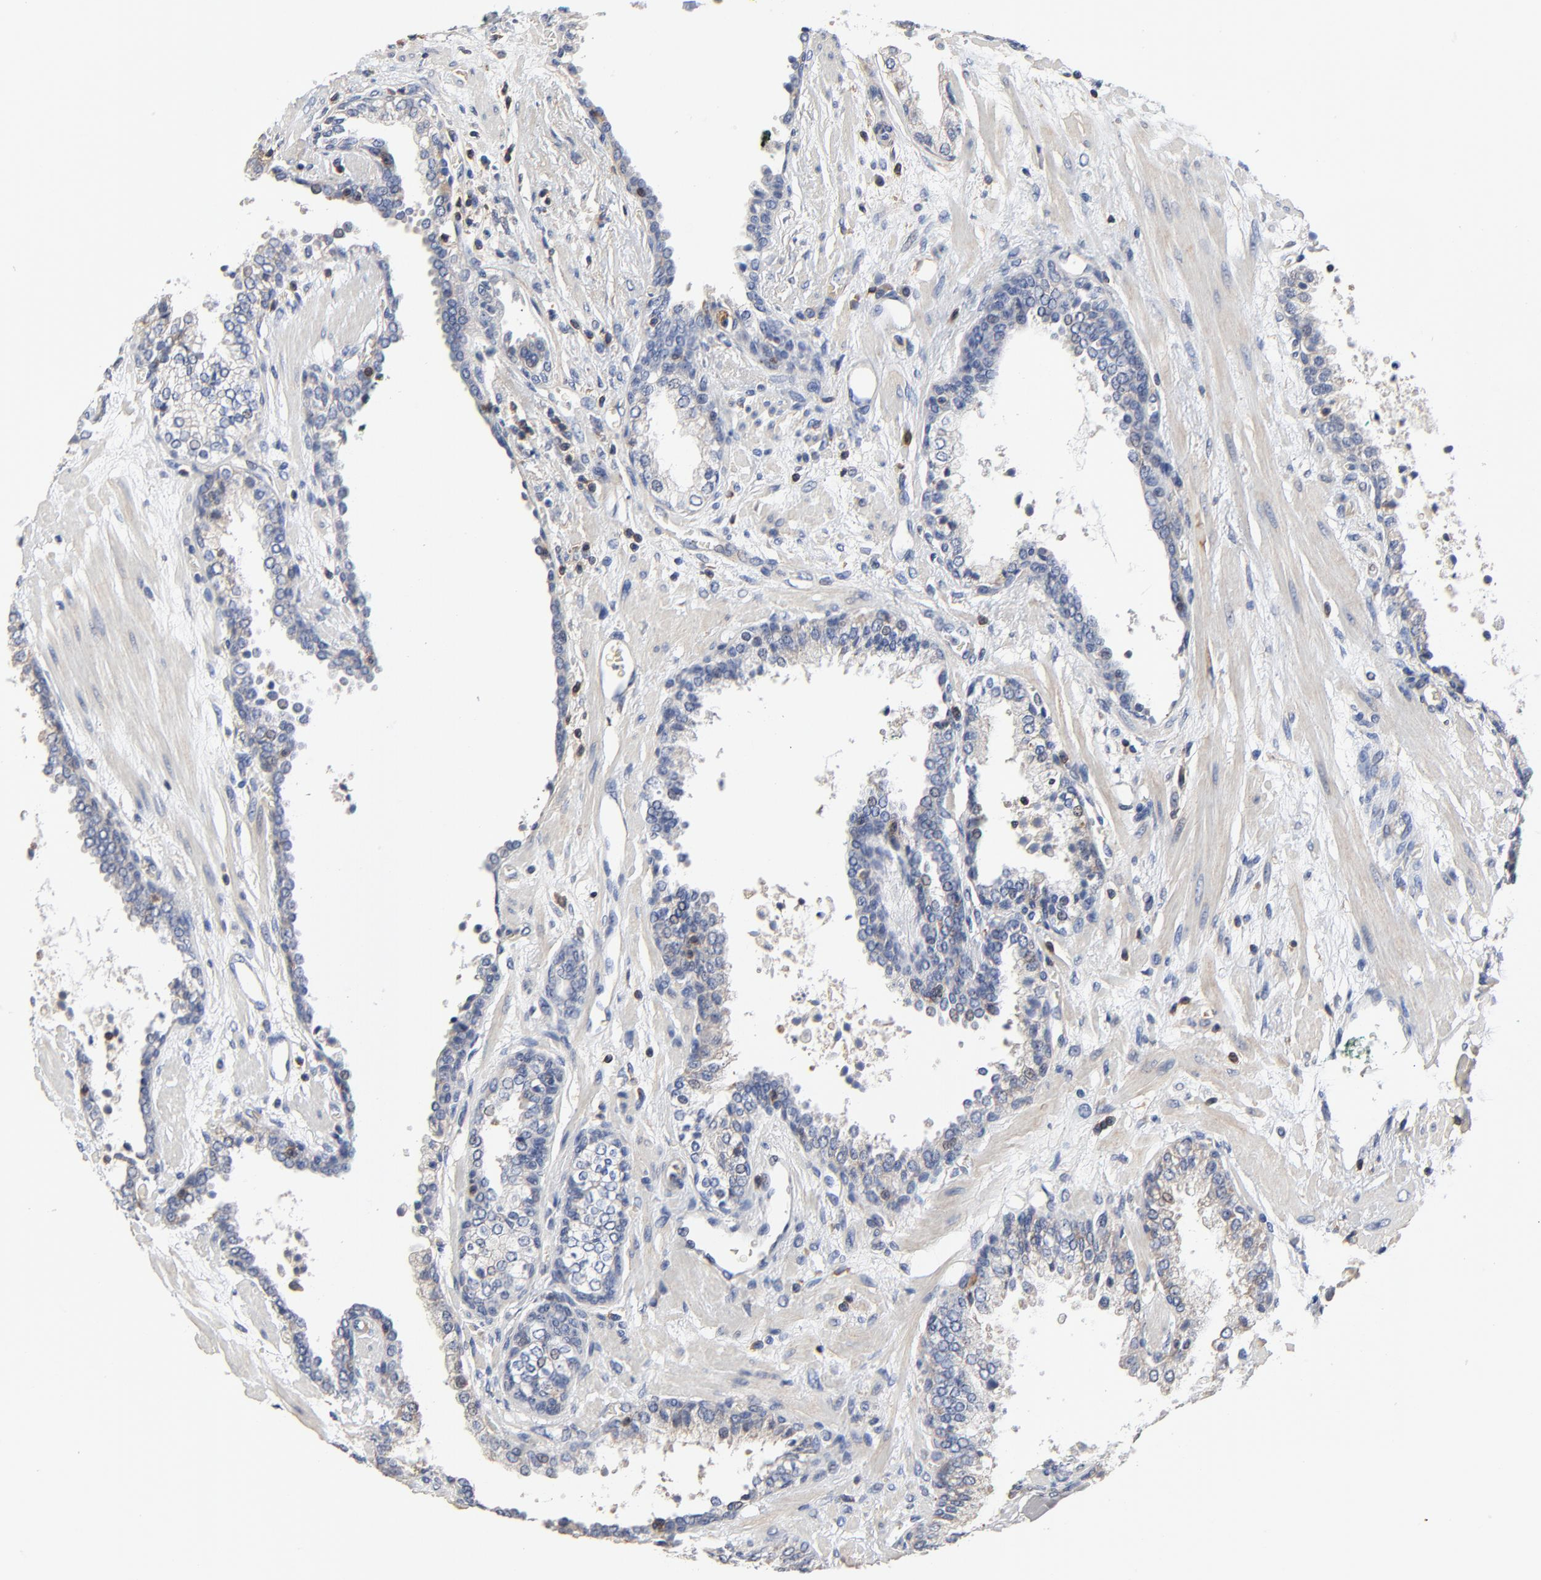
{"staining": {"intensity": "weak", "quantity": "<25%", "location": "cytoplasmic/membranous"}, "tissue": "prostate cancer", "cell_type": "Tumor cells", "image_type": "cancer", "snomed": [{"axis": "morphology", "description": "Adenocarcinoma, Medium grade"}, {"axis": "topography", "description": "Prostate"}], "caption": "Immunohistochemical staining of human prostate medium-grade adenocarcinoma exhibits no significant positivity in tumor cells.", "gene": "SKAP1", "patient": {"sex": "male", "age": 70}}